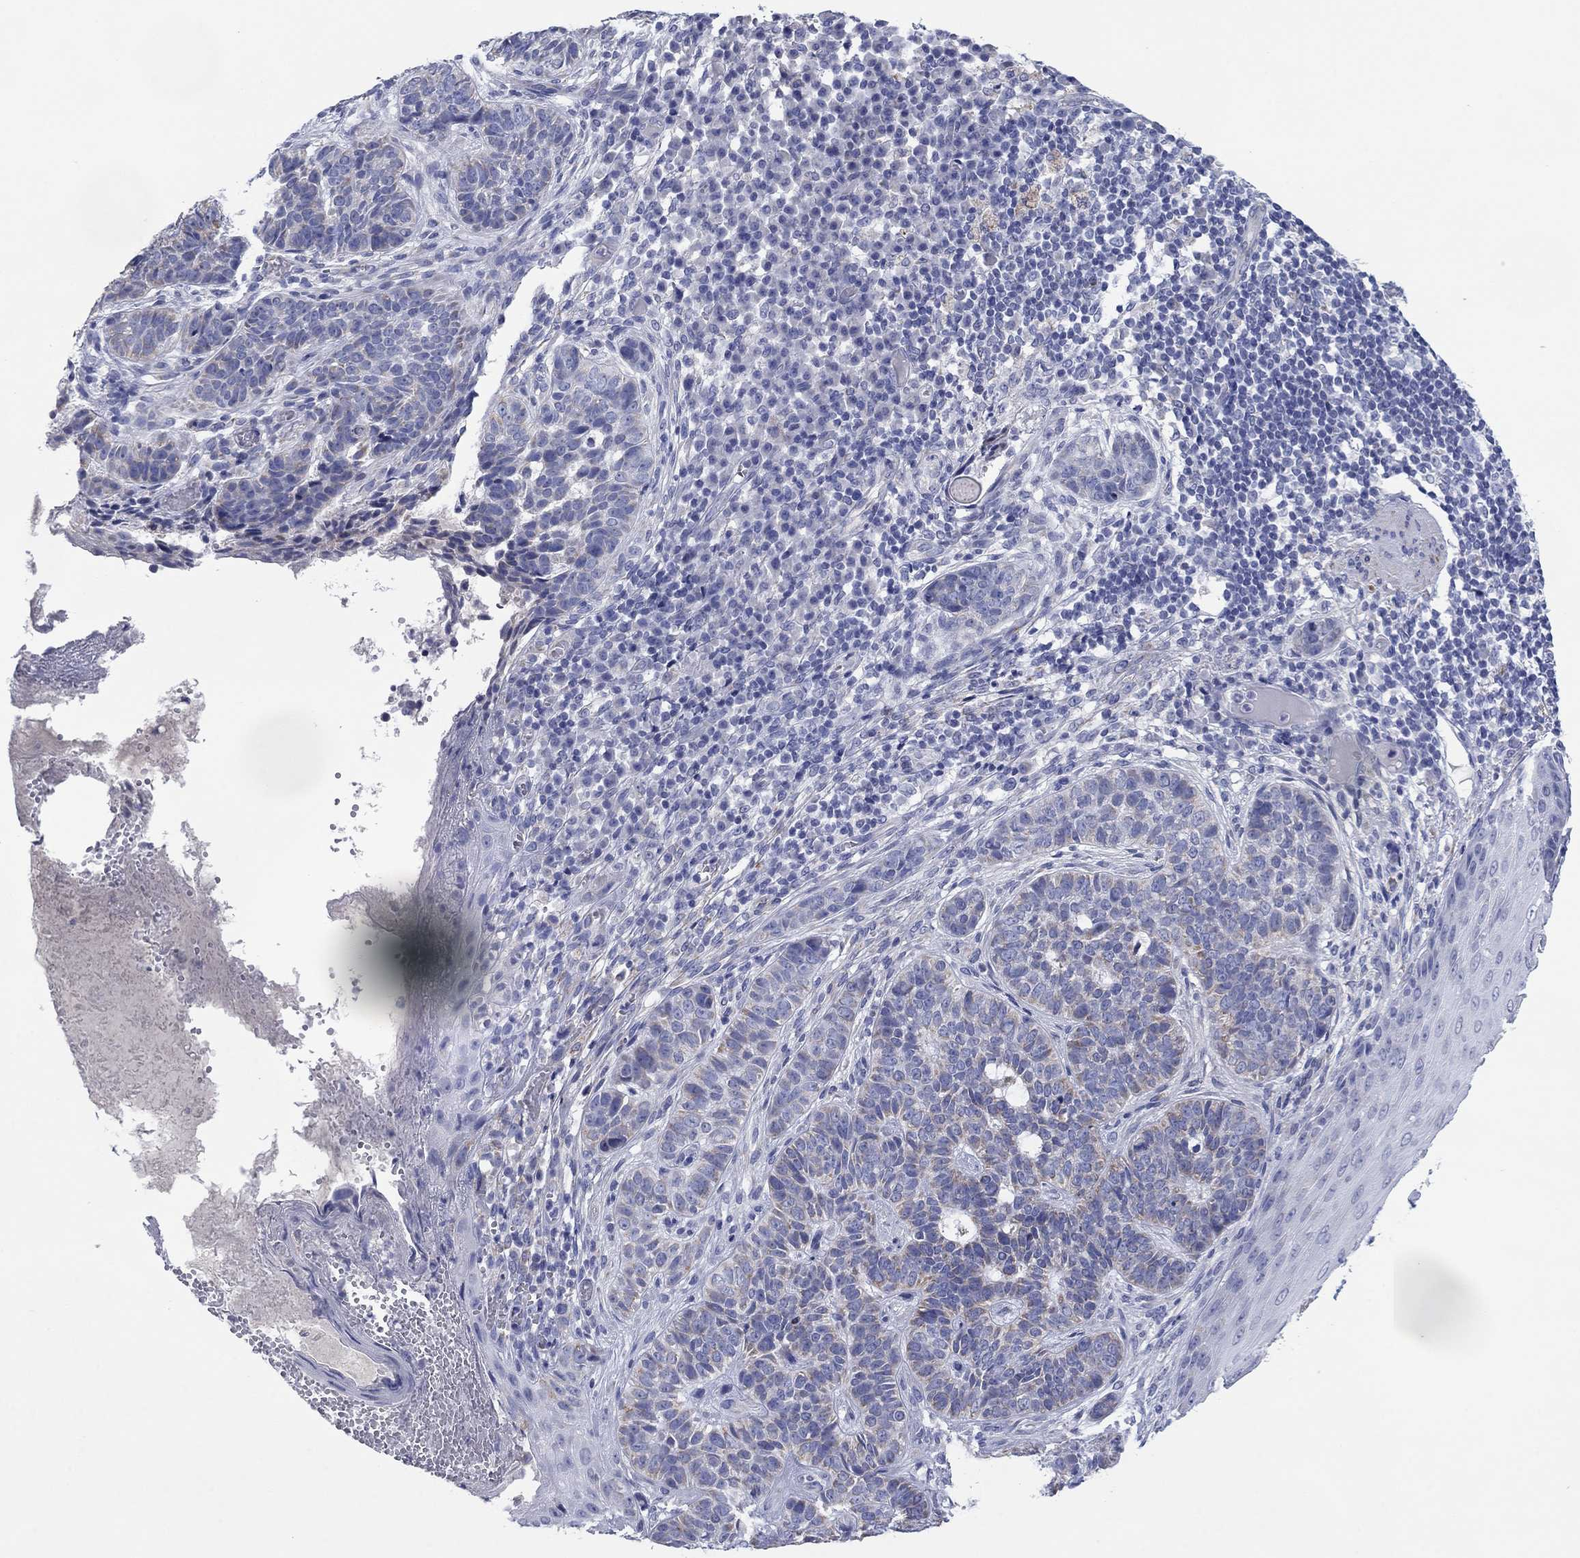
{"staining": {"intensity": "weak", "quantity": "25%-75%", "location": "cytoplasmic/membranous"}, "tissue": "skin cancer", "cell_type": "Tumor cells", "image_type": "cancer", "snomed": [{"axis": "morphology", "description": "Basal cell carcinoma"}, {"axis": "topography", "description": "Skin"}], "caption": "This histopathology image demonstrates basal cell carcinoma (skin) stained with immunohistochemistry to label a protein in brown. The cytoplasmic/membranous of tumor cells show weak positivity for the protein. Nuclei are counter-stained blue.", "gene": "MGST3", "patient": {"sex": "female", "age": 69}}